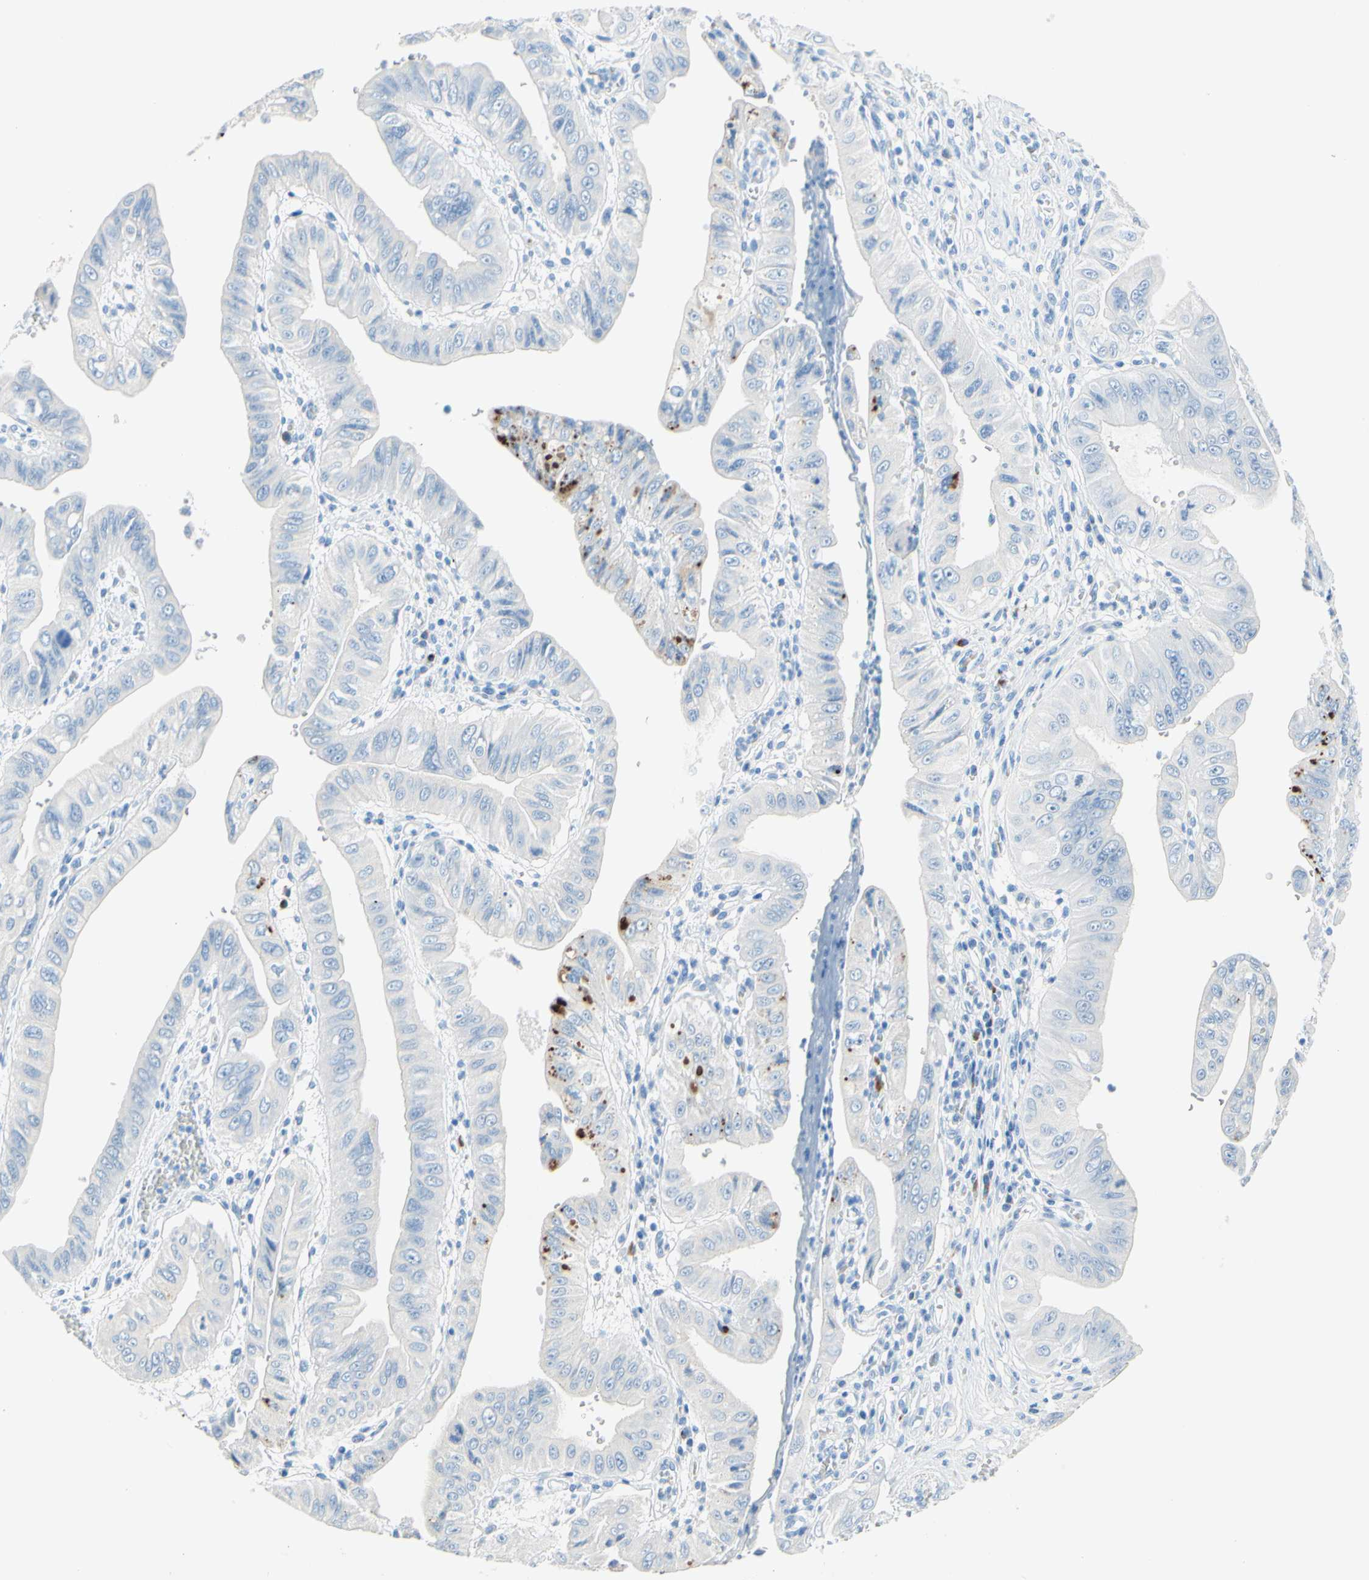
{"staining": {"intensity": "negative", "quantity": "none", "location": "none"}, "tissue": "pancreatic cancer", "cell_type": "Tumor cells", "image_type": "cancer", "snomed": [{"axis": "morphology", "description": "Normal tissue, NOS"}, {"axis": "topography", "description": "Lymph node"}], "caption": "This is an immunohistochemistry photomicrograph of human pancreatic cancer. There is no staining in tumor cells.", "gene": "IL6ST", "patient": {"sex": "male", "age": 50}}